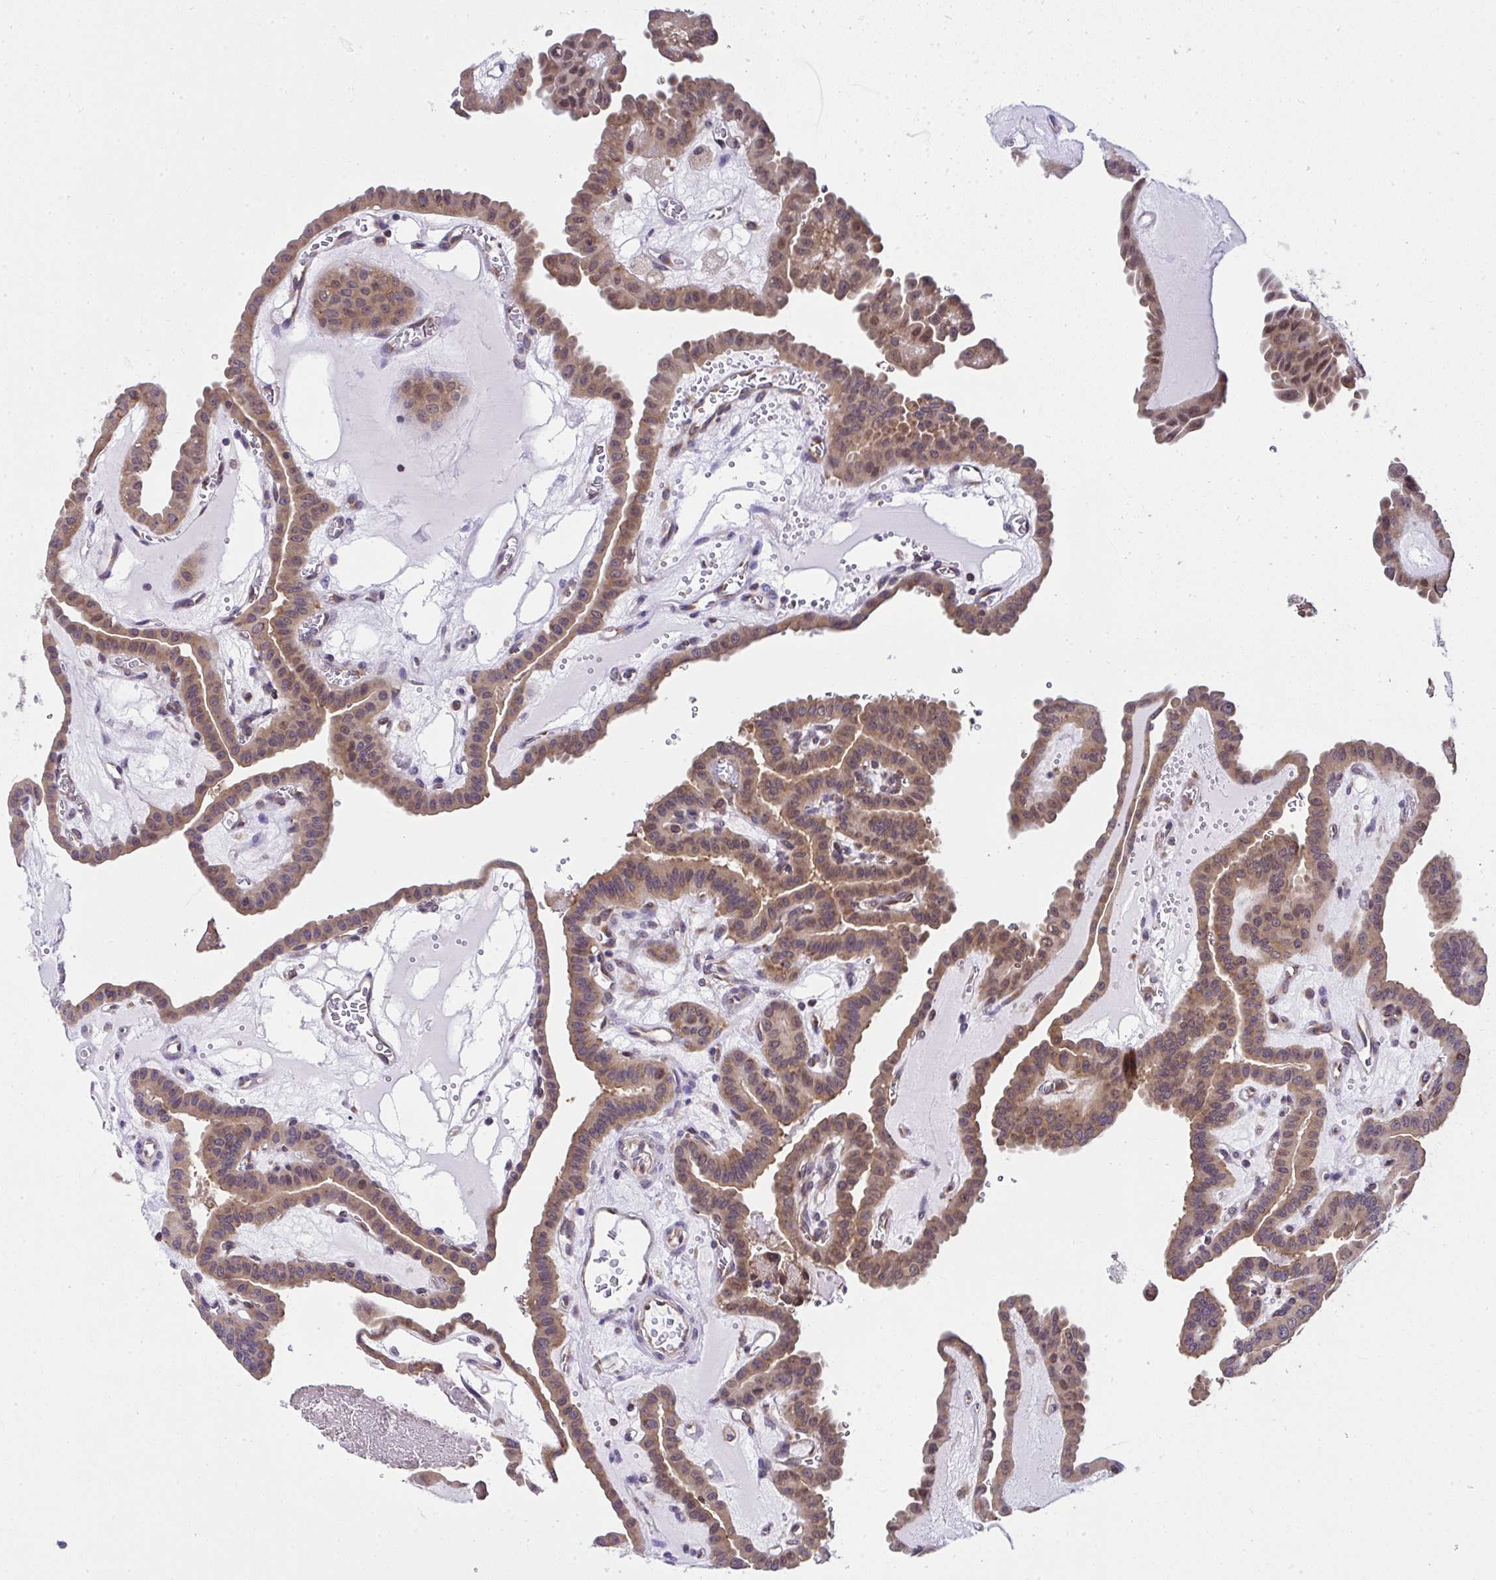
{"staining": {"intensity": "moderate", "quantity": "25%-75%", "location": "cytoplasmic/membranous"}, "tissue": "thyroid cancer", "cell_type": "Tumor cells", "image_type": "cancer", "snomed": [{"axis": "morphology", "description": "Papillary adenocarcinoma, NOS"}, {"axis": "topography", "description": "Thyroid gland"}], "caption": "An IHC histopathology image of neoplastic tissue is shown. Protein staining in brown highlights moderate cytoplasmic/membranous positivity in thyroid papillary adenocarcinoma within tumor cells.", "gene": "RPS7", "patient": {"sex": "male", "age": 87}}